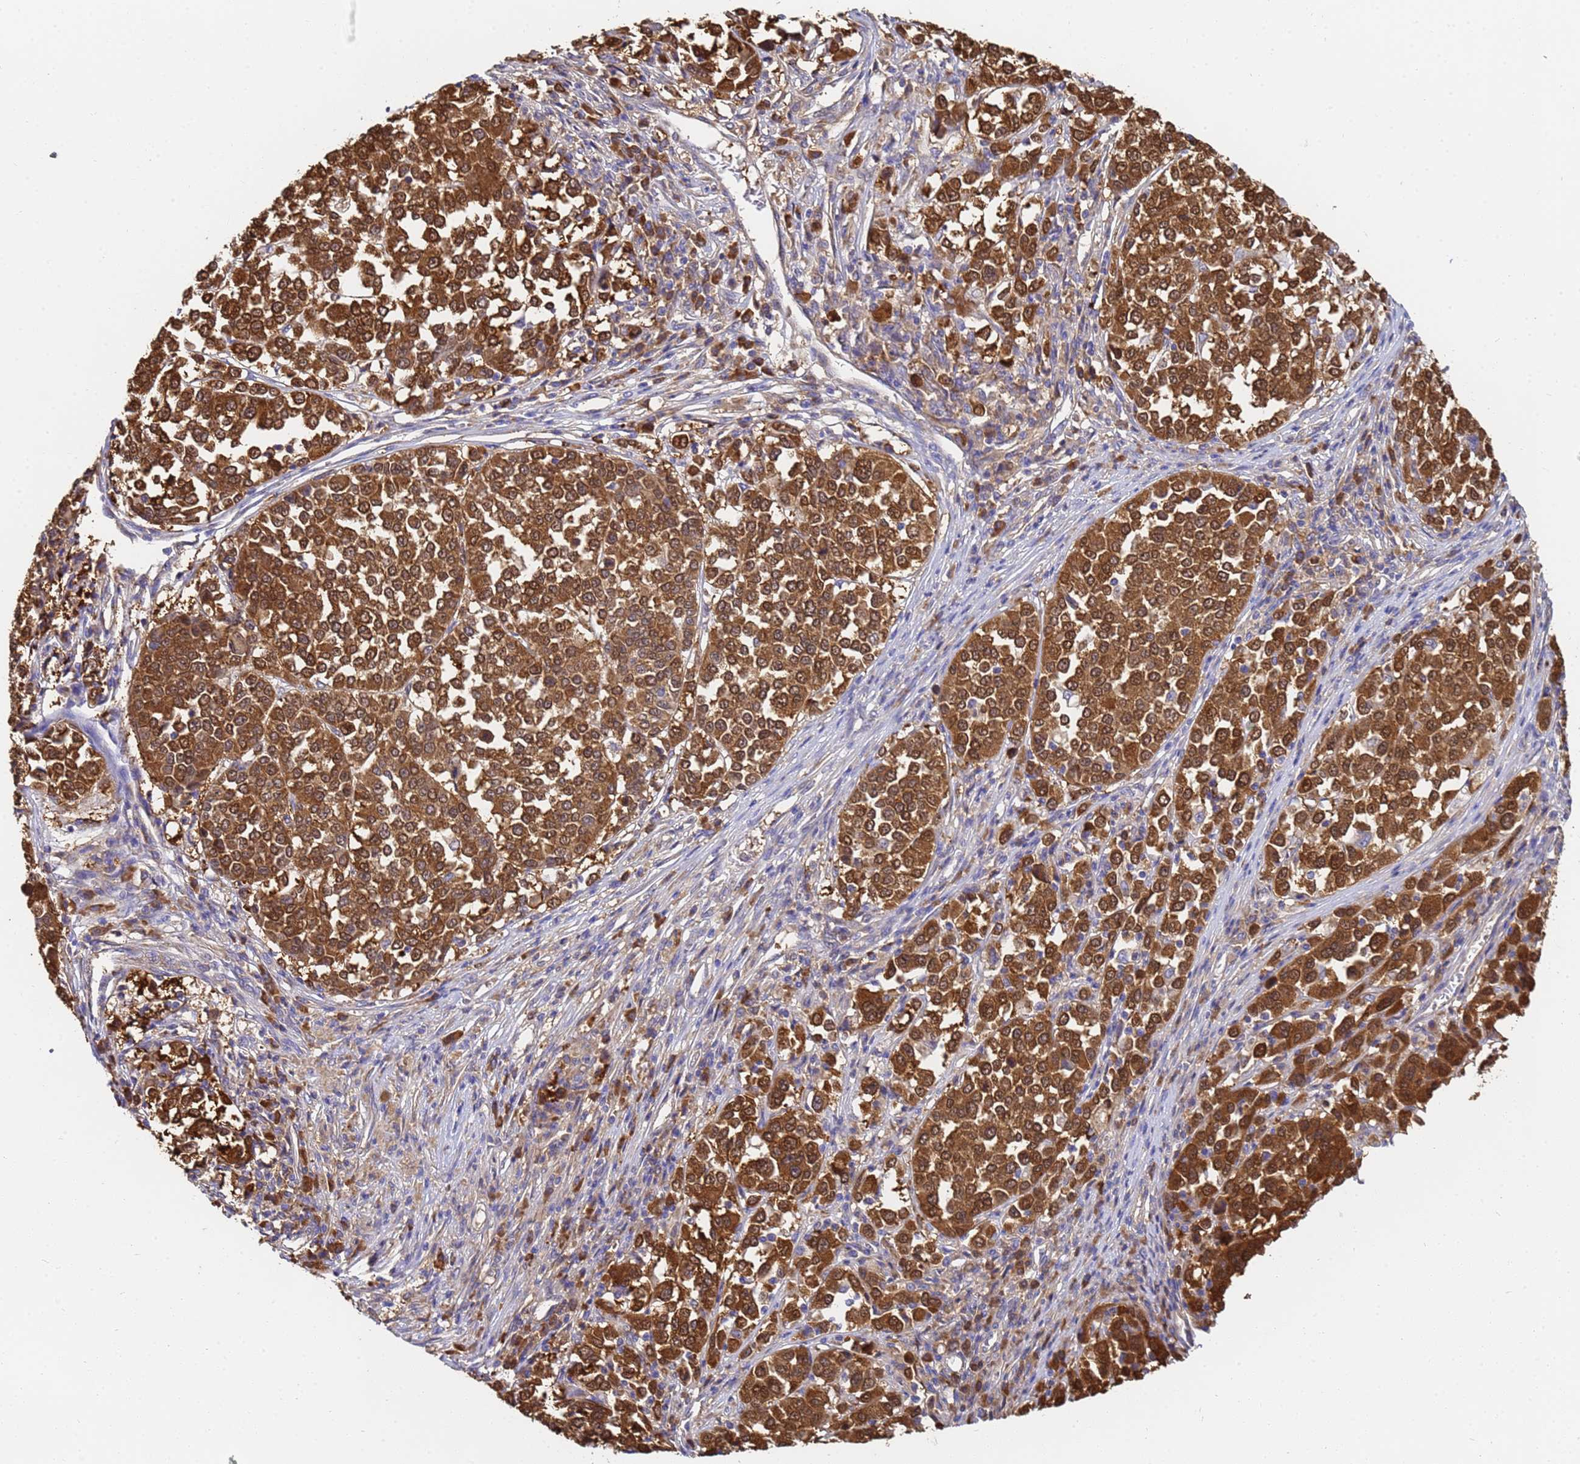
{"staining": {"intensity": "moderate", "quantity": ">75%", "location": "cytoplasmic/membranous"}, "tissue": "melanoma", "cell_type": "Tumor cells", "image_type": "cancer", "snomed": [{"axis": "morphology", "description": "Malignant melanoma, Metastatic site"}, {"axis": "topography", "description": "Lymph node"}], "caption": "Immunohistochemistry (IHC) (DAB (3,3'-diaminobenzidine)) staining of melanoma shows moderate cytoplasmic/membranous protein positivity in about >75% of tumor cells. (DAB IHC with brightfield microscopy, high magnification).", "gene": "NME1-NME2", "patient": {"sex": "male", "age": 44}}